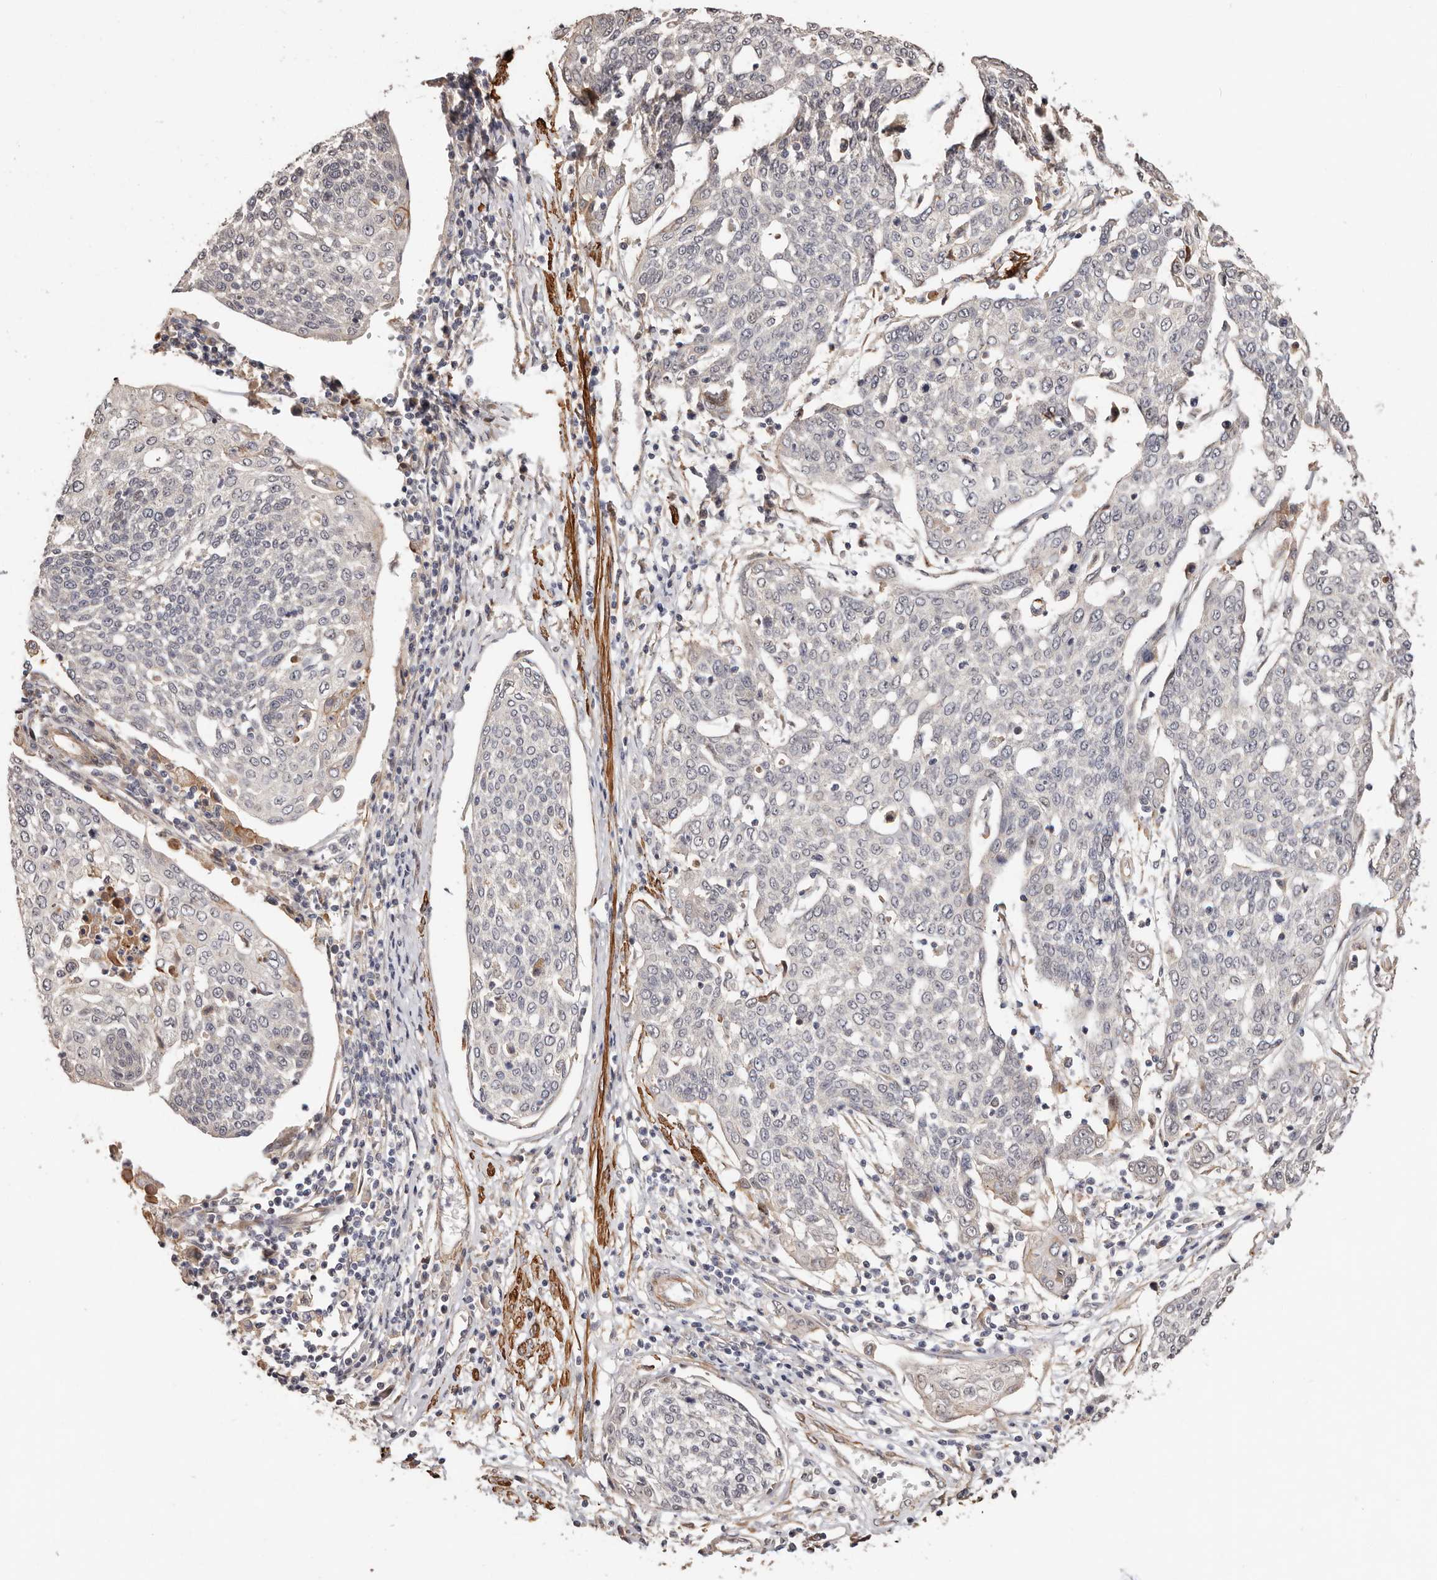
{"staining": {"intensity": "negative", "quantity": "none", "location": "none"}, "tissue": "cervical cancer", "cell_type": "Tumor cells", "image_type": "cancer", "snomed": [{"axis": "morphology", "description": "Squamous cell carcinoma, NOS"}, {"axis": "topography", "description": "Cervix"}], "caption": "The photomicrograph reveals no staining of tumor cells in squamous cell carcinoma (cervical).", "gene": "TRIP13", "patient": {"sex": "female", "age": 34}}